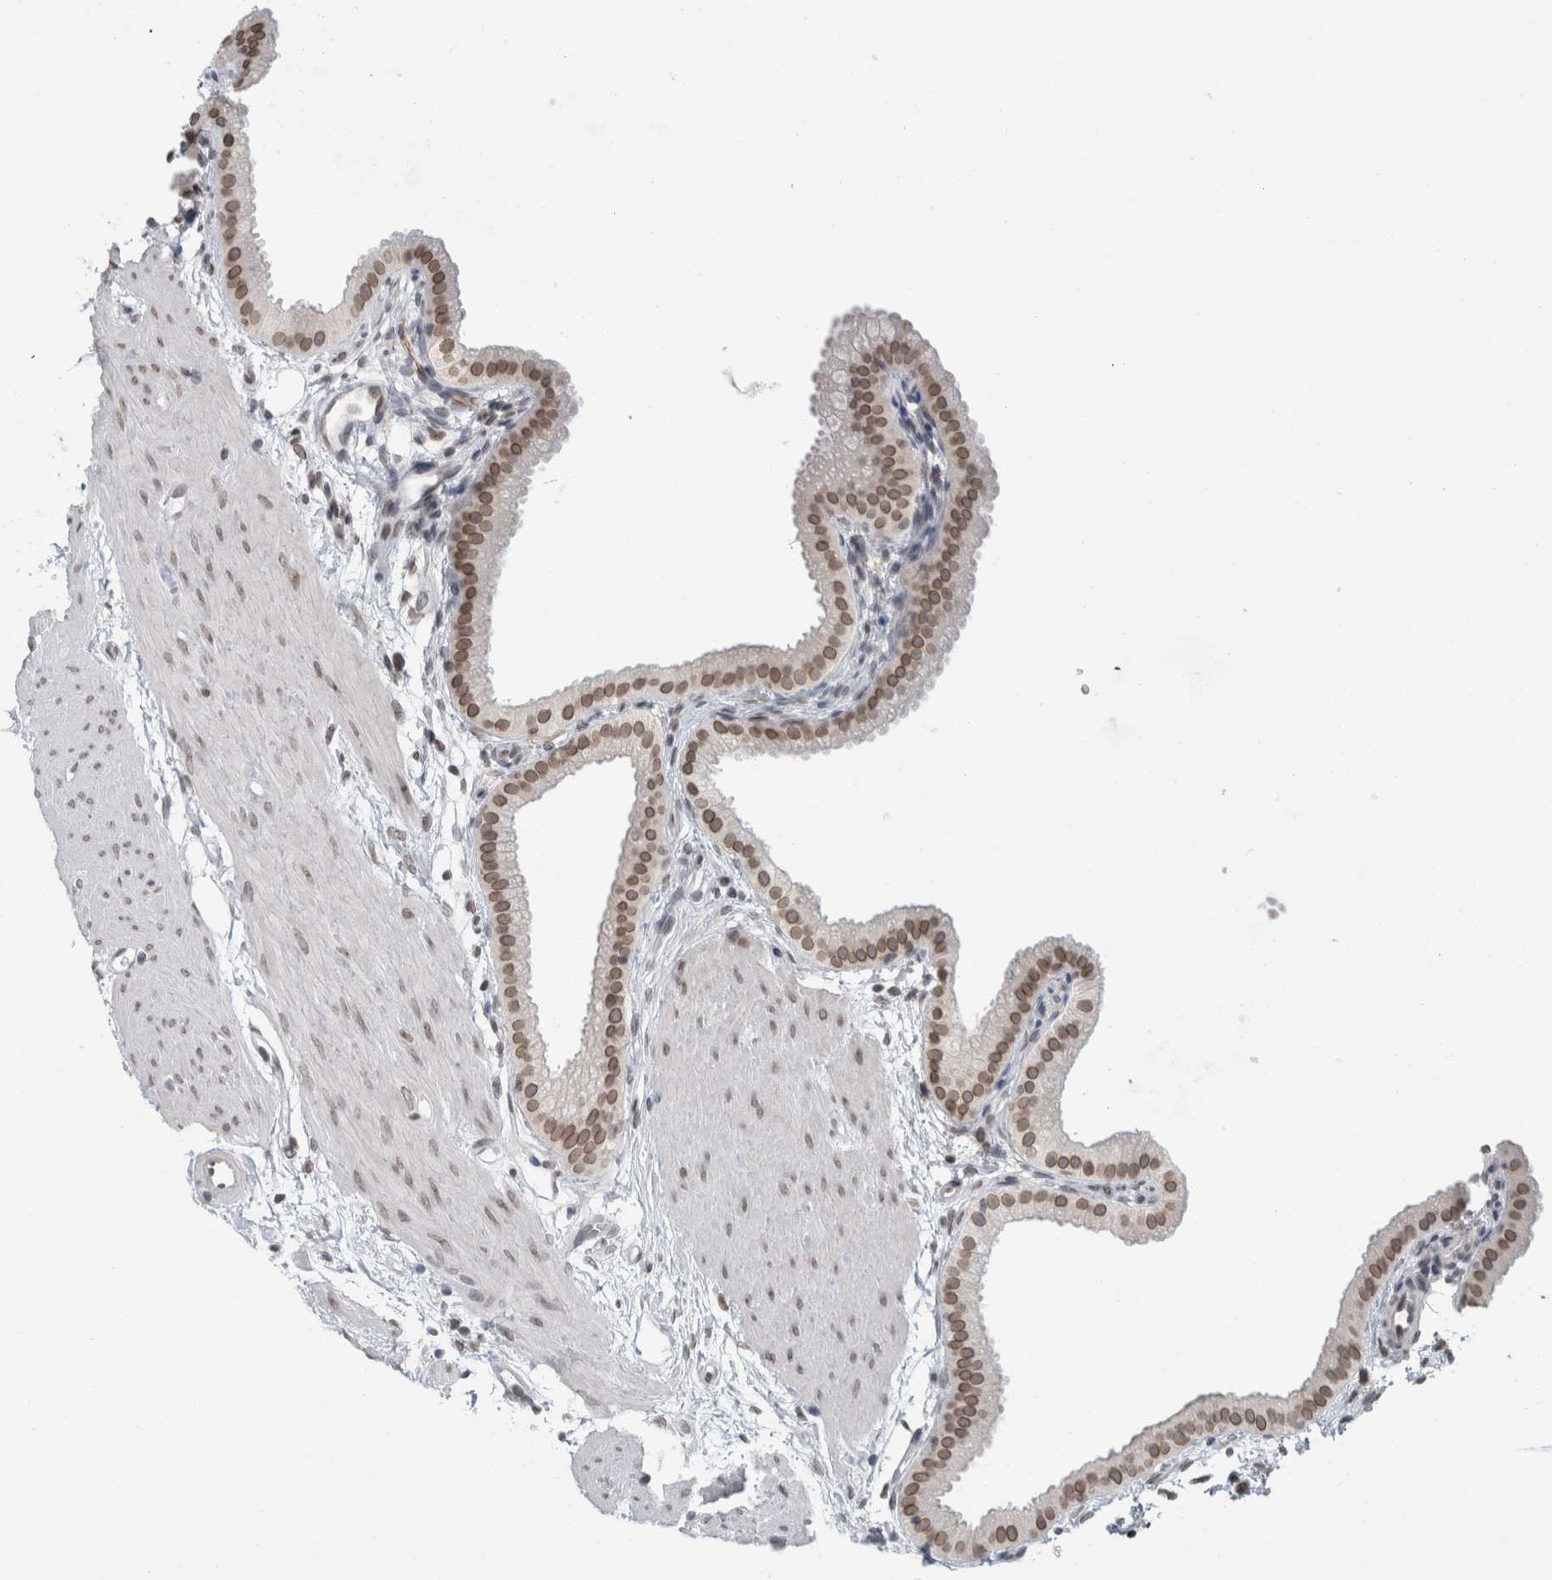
{"staining": {"intensity": "weak", "quantity": ">75%", "location": "cytoplasmic/membranous,nuclear"}, "tissue": "gallbladder", "cell_type": "Glandular cells", "image_type": "normal", "snomed": [{"axis": "morphology", "description": "Normal tissue, NOS"}, {"axis": "topography", "description": "Gallbladder"}], "caption": "Immunohistochemistry (IHC) micrograph of benign human gallbladder stained for a protein (brown), which reveals low levels of weak cytoplasmic/membranous,nuclear staining in about >75% of glandular cells.", "gene": "ZNF770", "patient": {"sex": "female", "age": 64}}